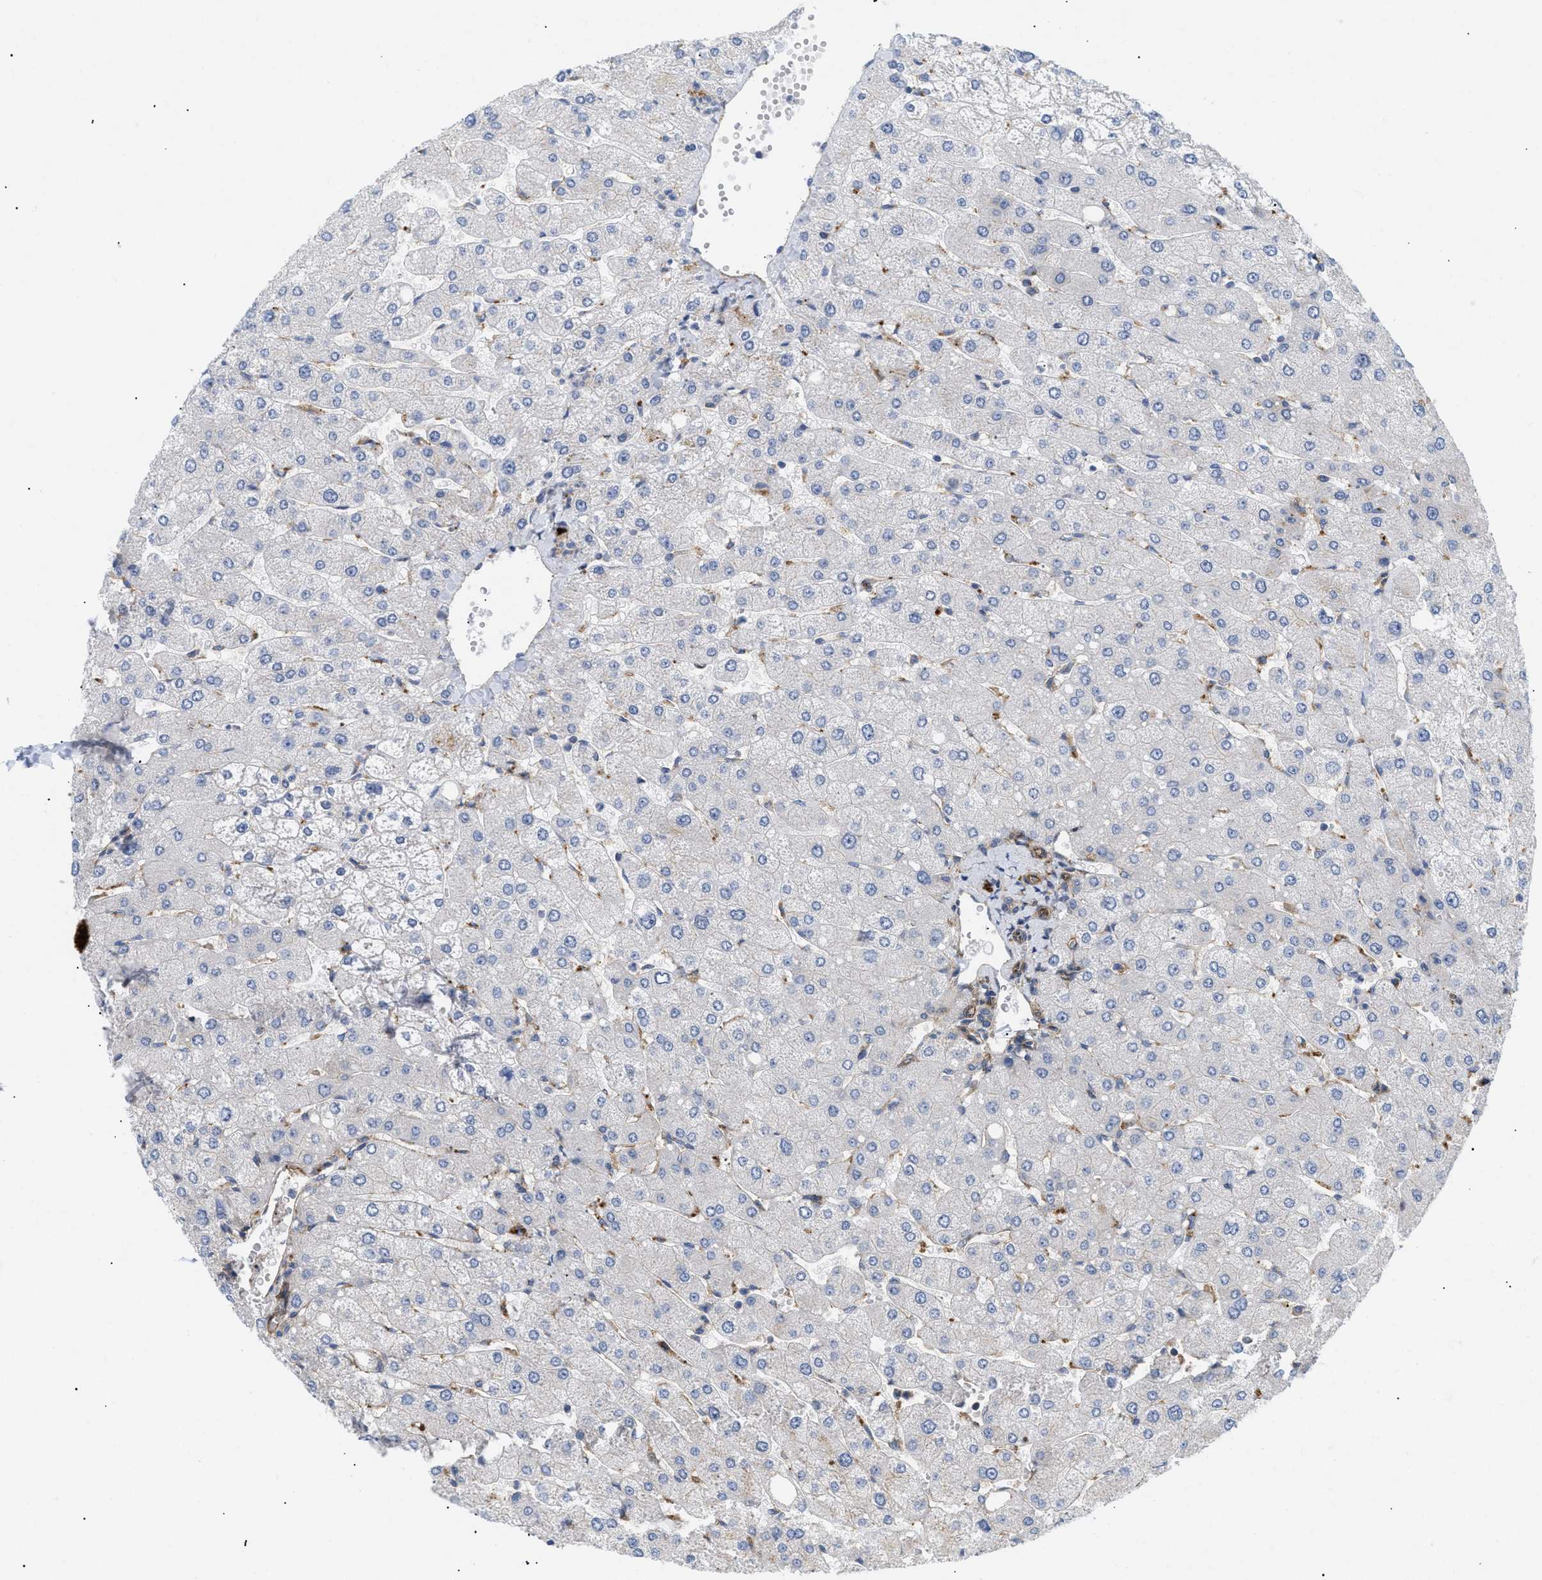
{"staining": {"intensity": "weak", "quantity": ">75%", "location": "cytoplasmic/membranous"}, "tissue": "liver", "cell_type": "Cholangiocytes", "image_type": "normal", "snomed": [{"axis": "morphology", "description": "Normal tissue, NOS"}, {"axis": "topography", "description": "Liver"}], "caption": "Protein analysis of benign liver displays weak cytoplasmic/membranous expression in approximately >75% of cholangiocytes. The protein of interest is shown in brown color, while the nuclei are stained blue.", "gene": "DCTN4", "patient": {"sex": "male", "age": 55}}